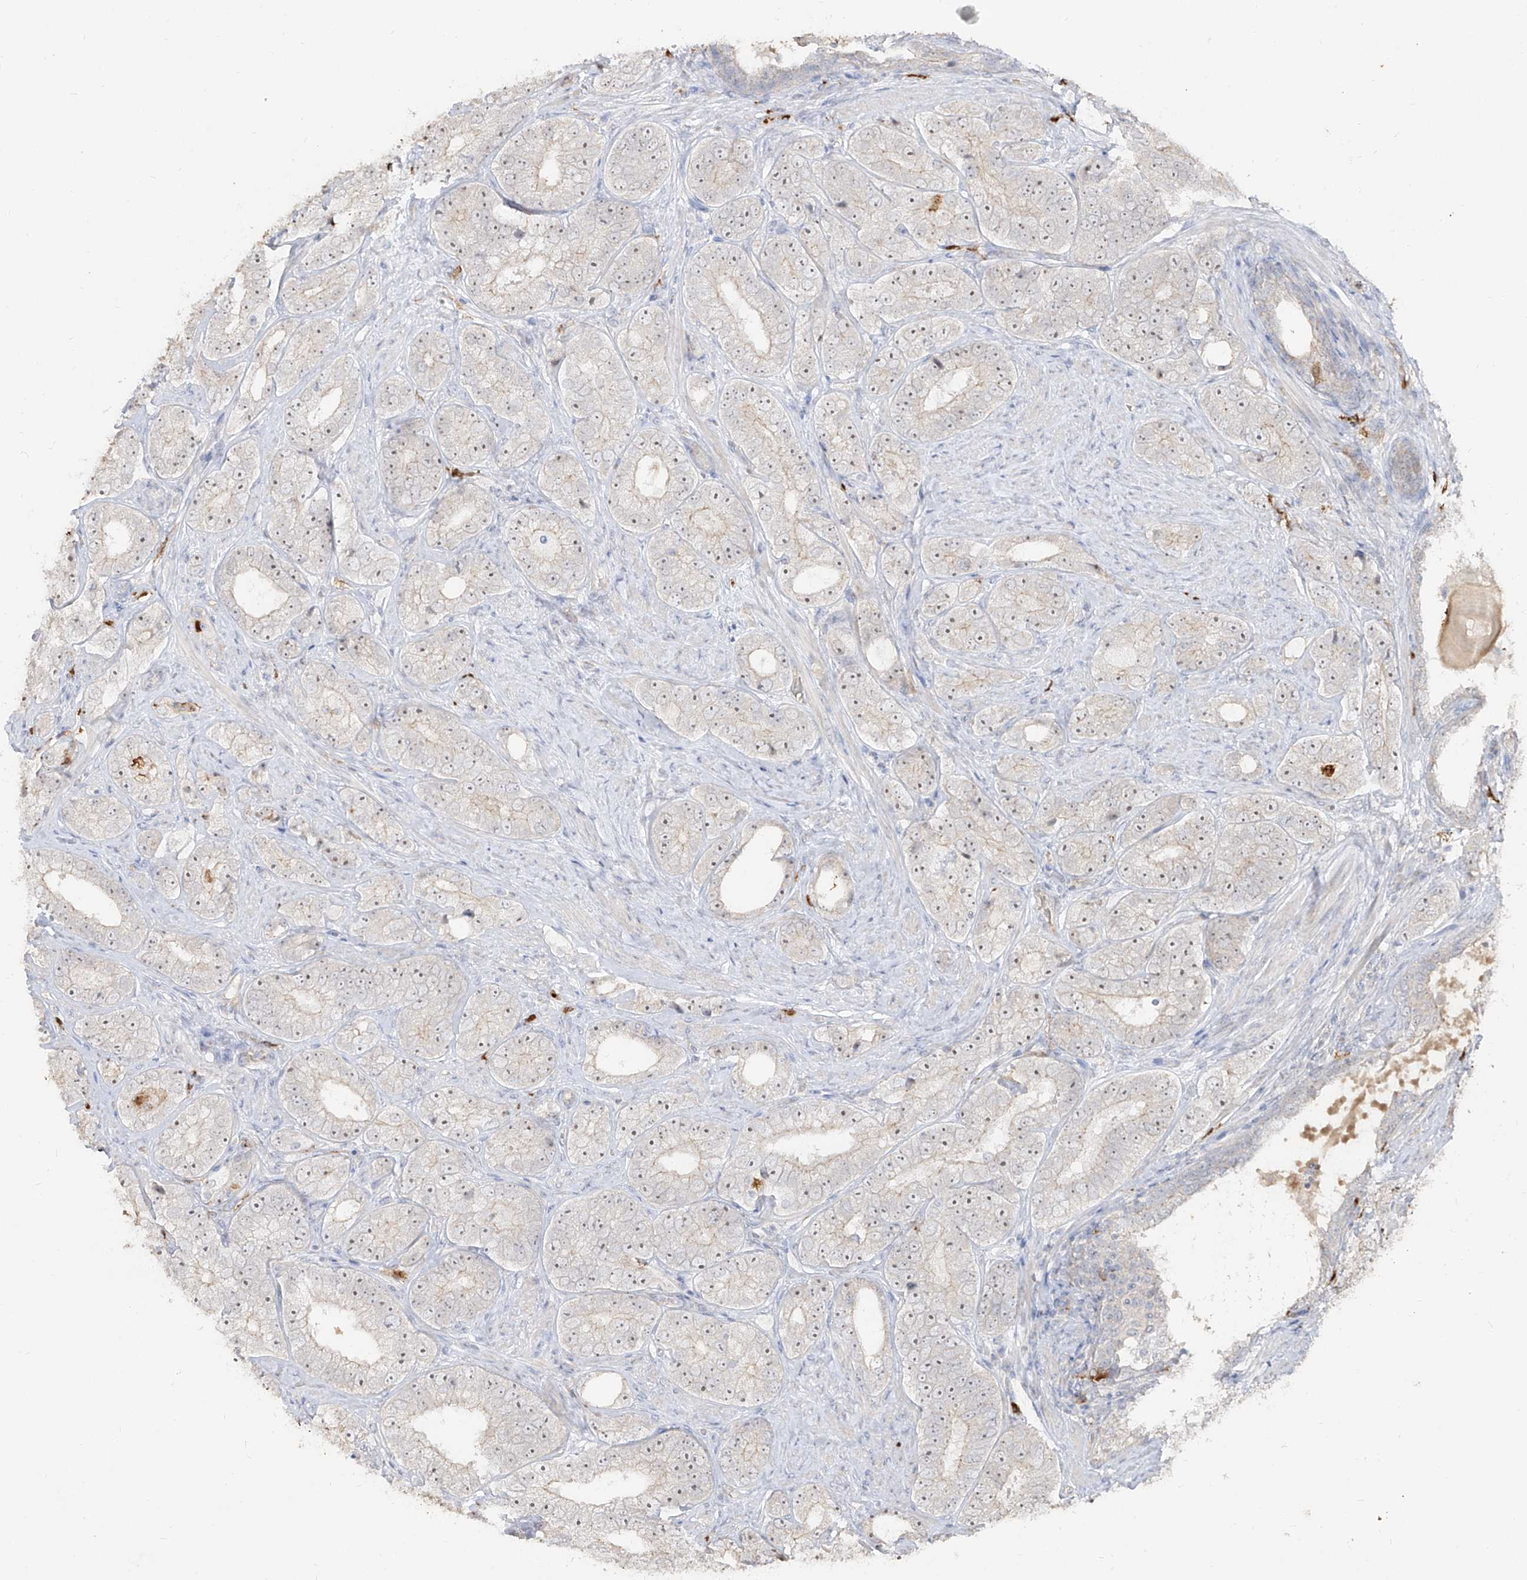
{"staining": {"intensity": "weak", "quantity": "<25%", "location": "nuclear"}, "tissue": "prostate cancer", "cell_type": "Tumor cells", "image_type": "cancer", "snomed": [{"axis": "morphology", "description": "Adenocarcinoma, High grade"}, {"axis": "topography", "description": "Prostate"}], "caption": "Tumor cells show no significant protein expression in prostate cancer (adenocarcinoma (high-grade)).", "gene": "ZNF227", "patient": {"sex": "male", "age": 56}}